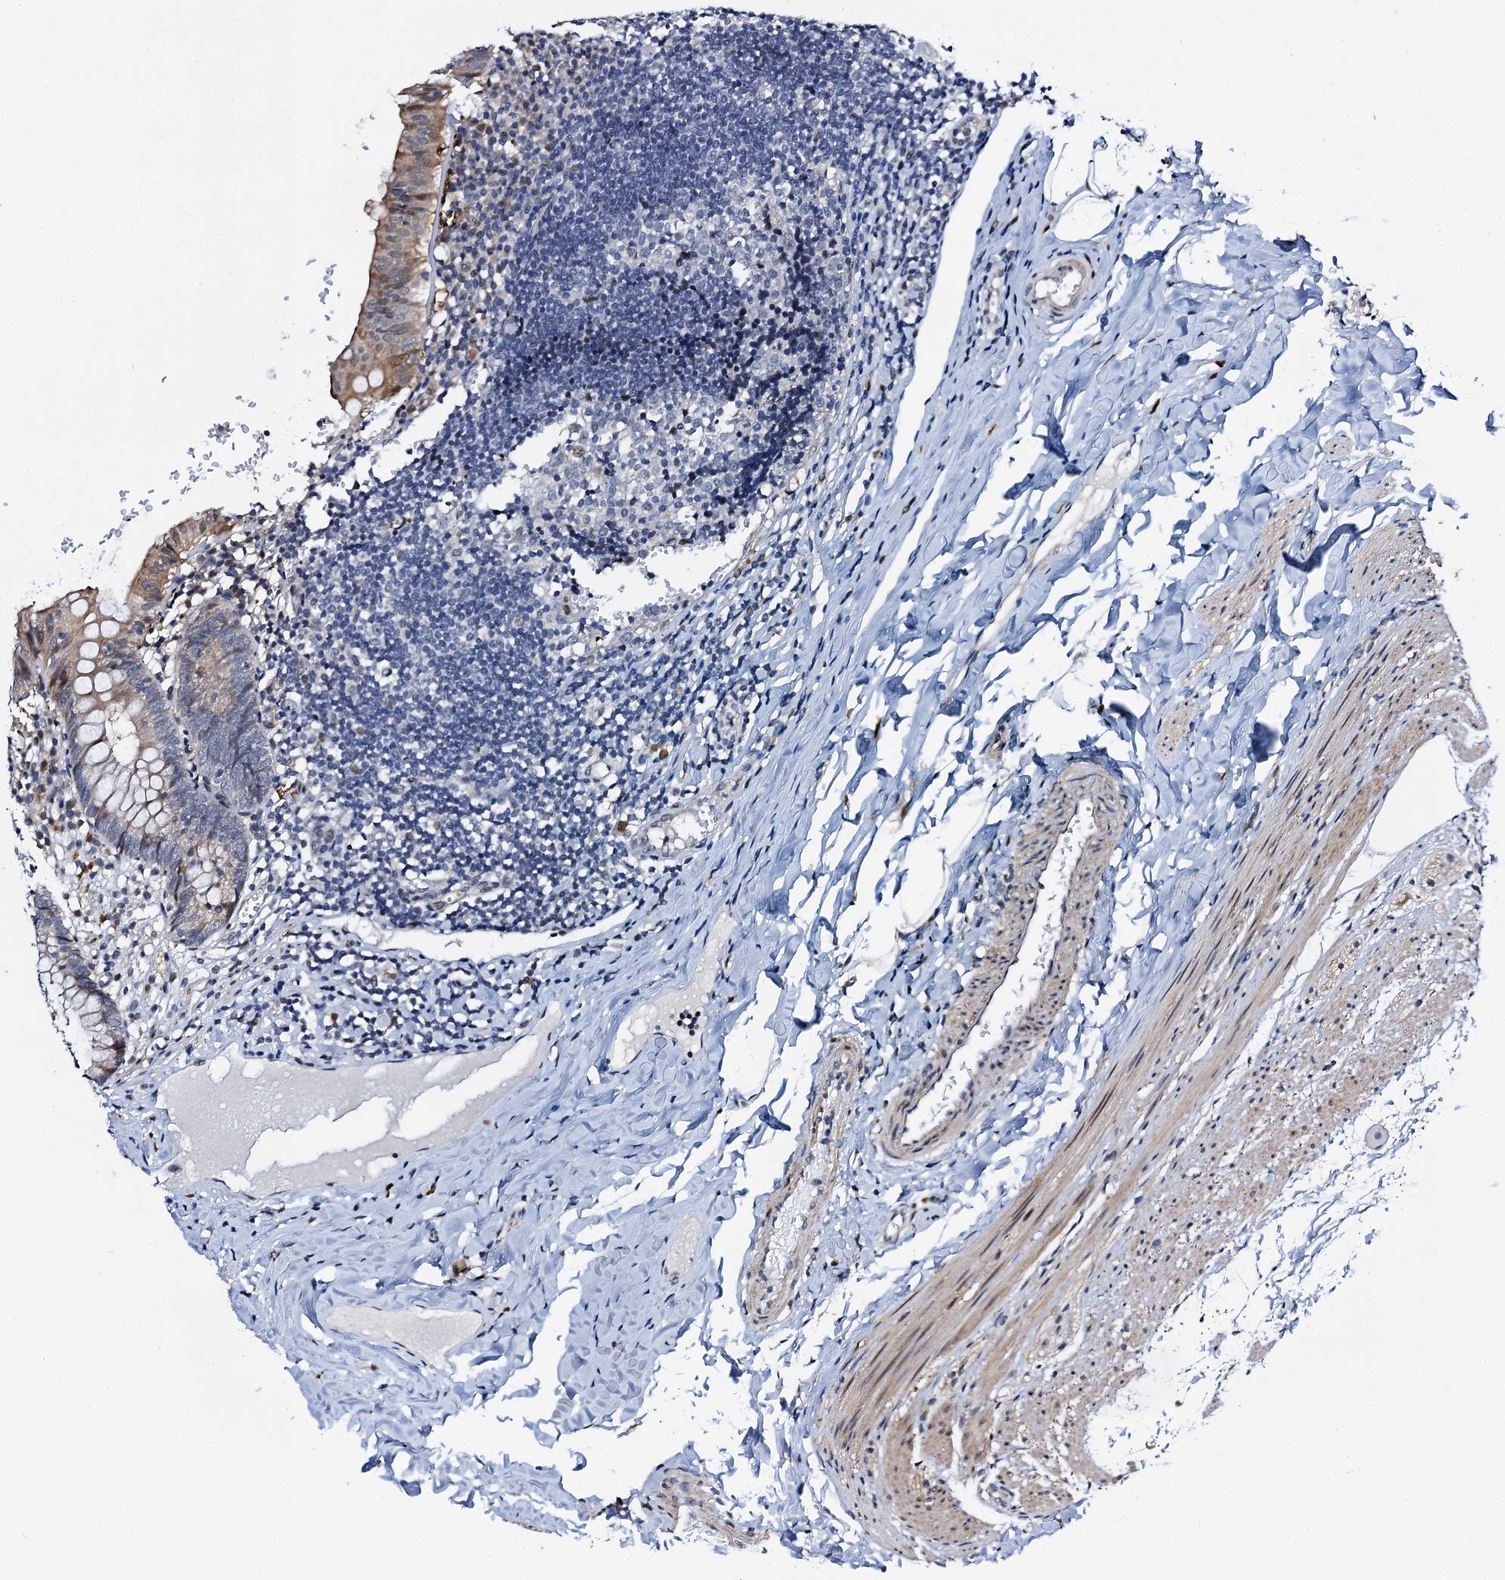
{"staining": {"intensity": "moderate", "quantity": "25%-75%", "location": "cytoplasmic/membranous,nuclear"}, "tissue": "appendix", "cell_type": "Glandular cells", "image_type": "normal", "snomed": [{"axis": "morphology", "description": "Normal tissue, NOS"}, {"axis": "topography", "description": "Appendix"}], "caption": "A medium amount of moderate cytoplasmic/membranous,nuclear expression is appreciated in approximately 25%-75% of glandular cells in normal appendix.", "gene": "FAM222A", "patient": {"sex": "male", "age": 8}}